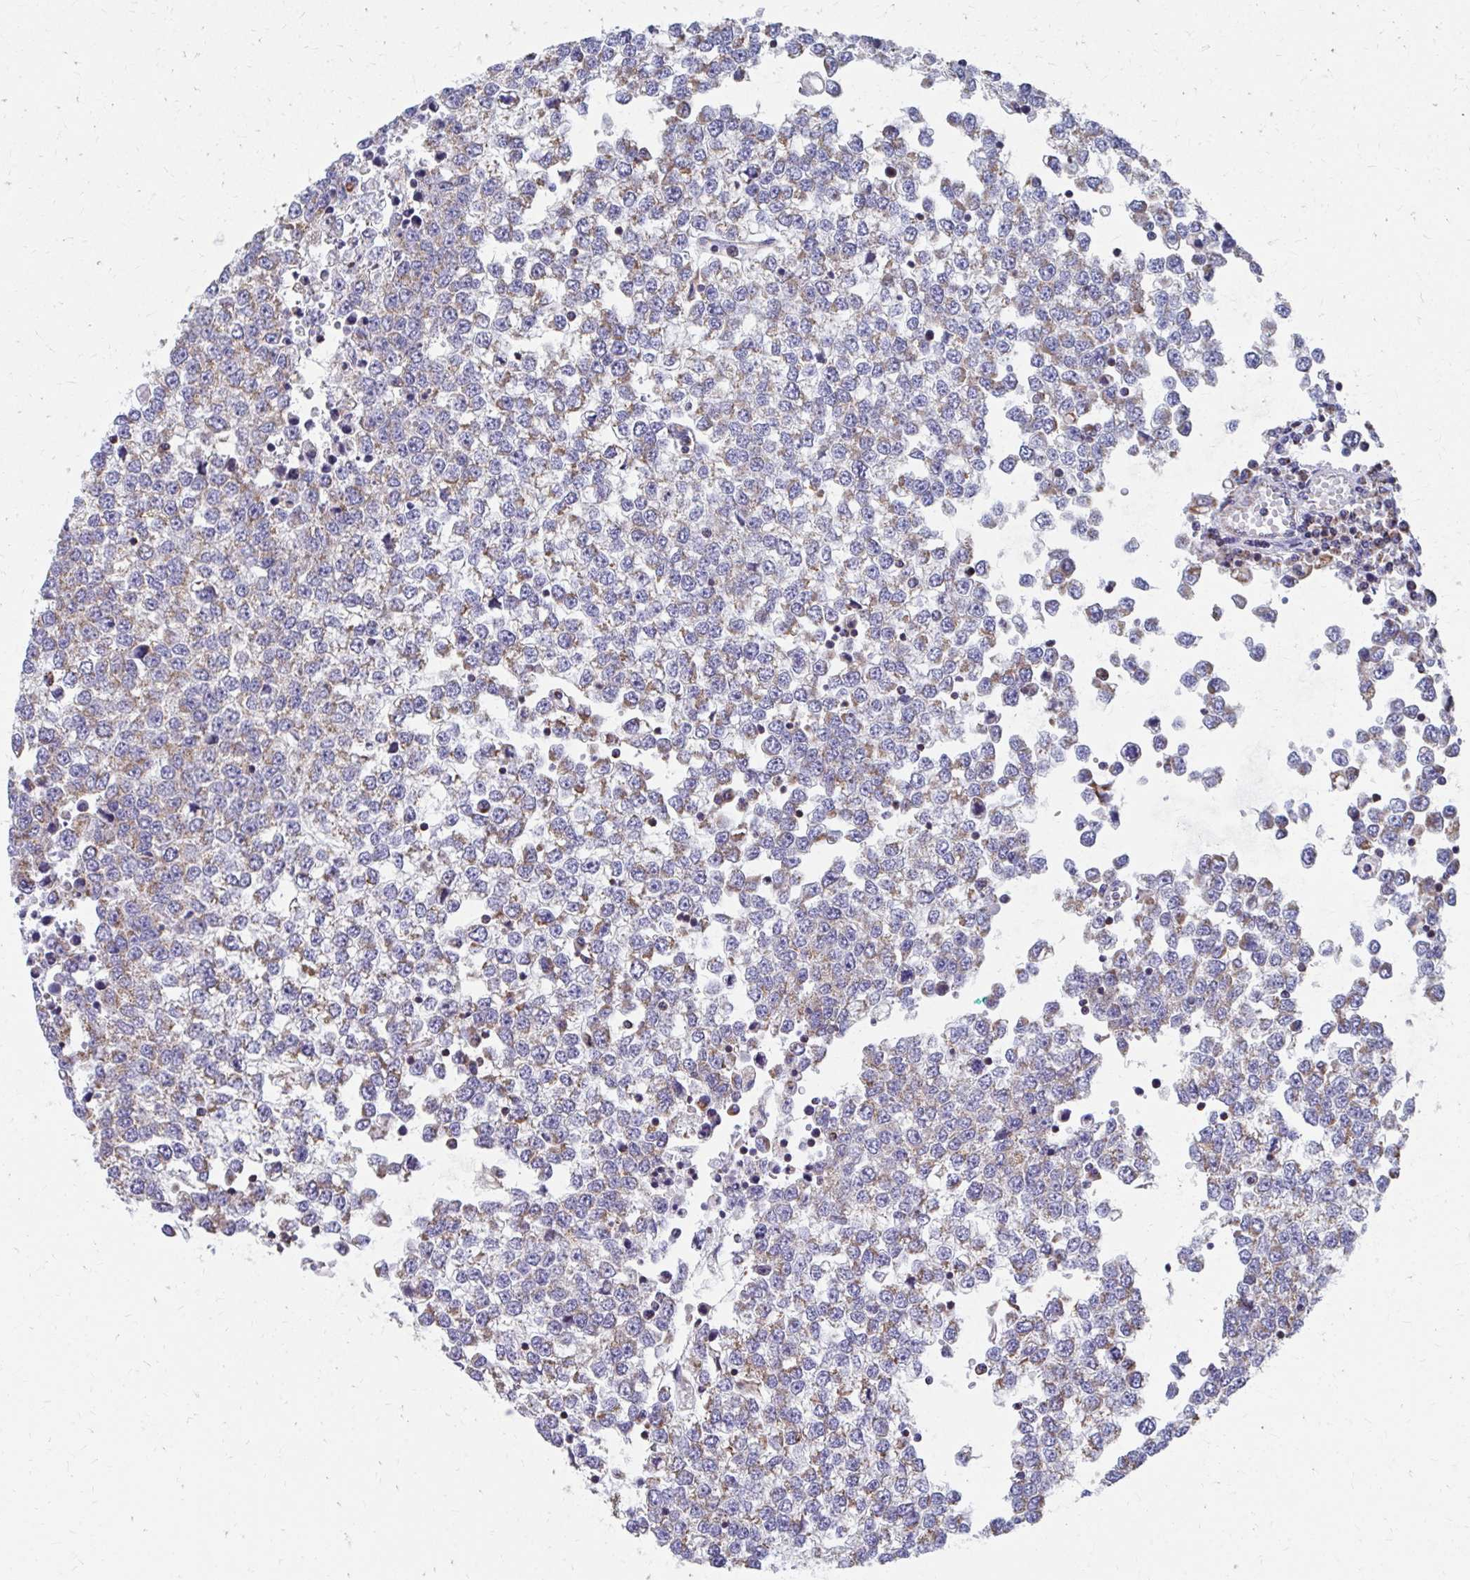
{"staining": {"intensity": "moderate", "quantity": "<25%", "location": "cytoplasmic/membranous"}, "tissue": "testis cancer", "cell_type": "Tumor cells", "image_type": "cancer", "snomed": [{"axis": "morphology", "description": "Seminoma, NOS"}, {"axis": "topography", "description": "Testis"}], "caption": "Protein expression analysis of human seminoma (testis) reveals moderate cytoplasmic/membranous positivity in about <25% of tumor cells.", "gene": "RCC1L", "patient": {"sex": "male", "age": 65}}